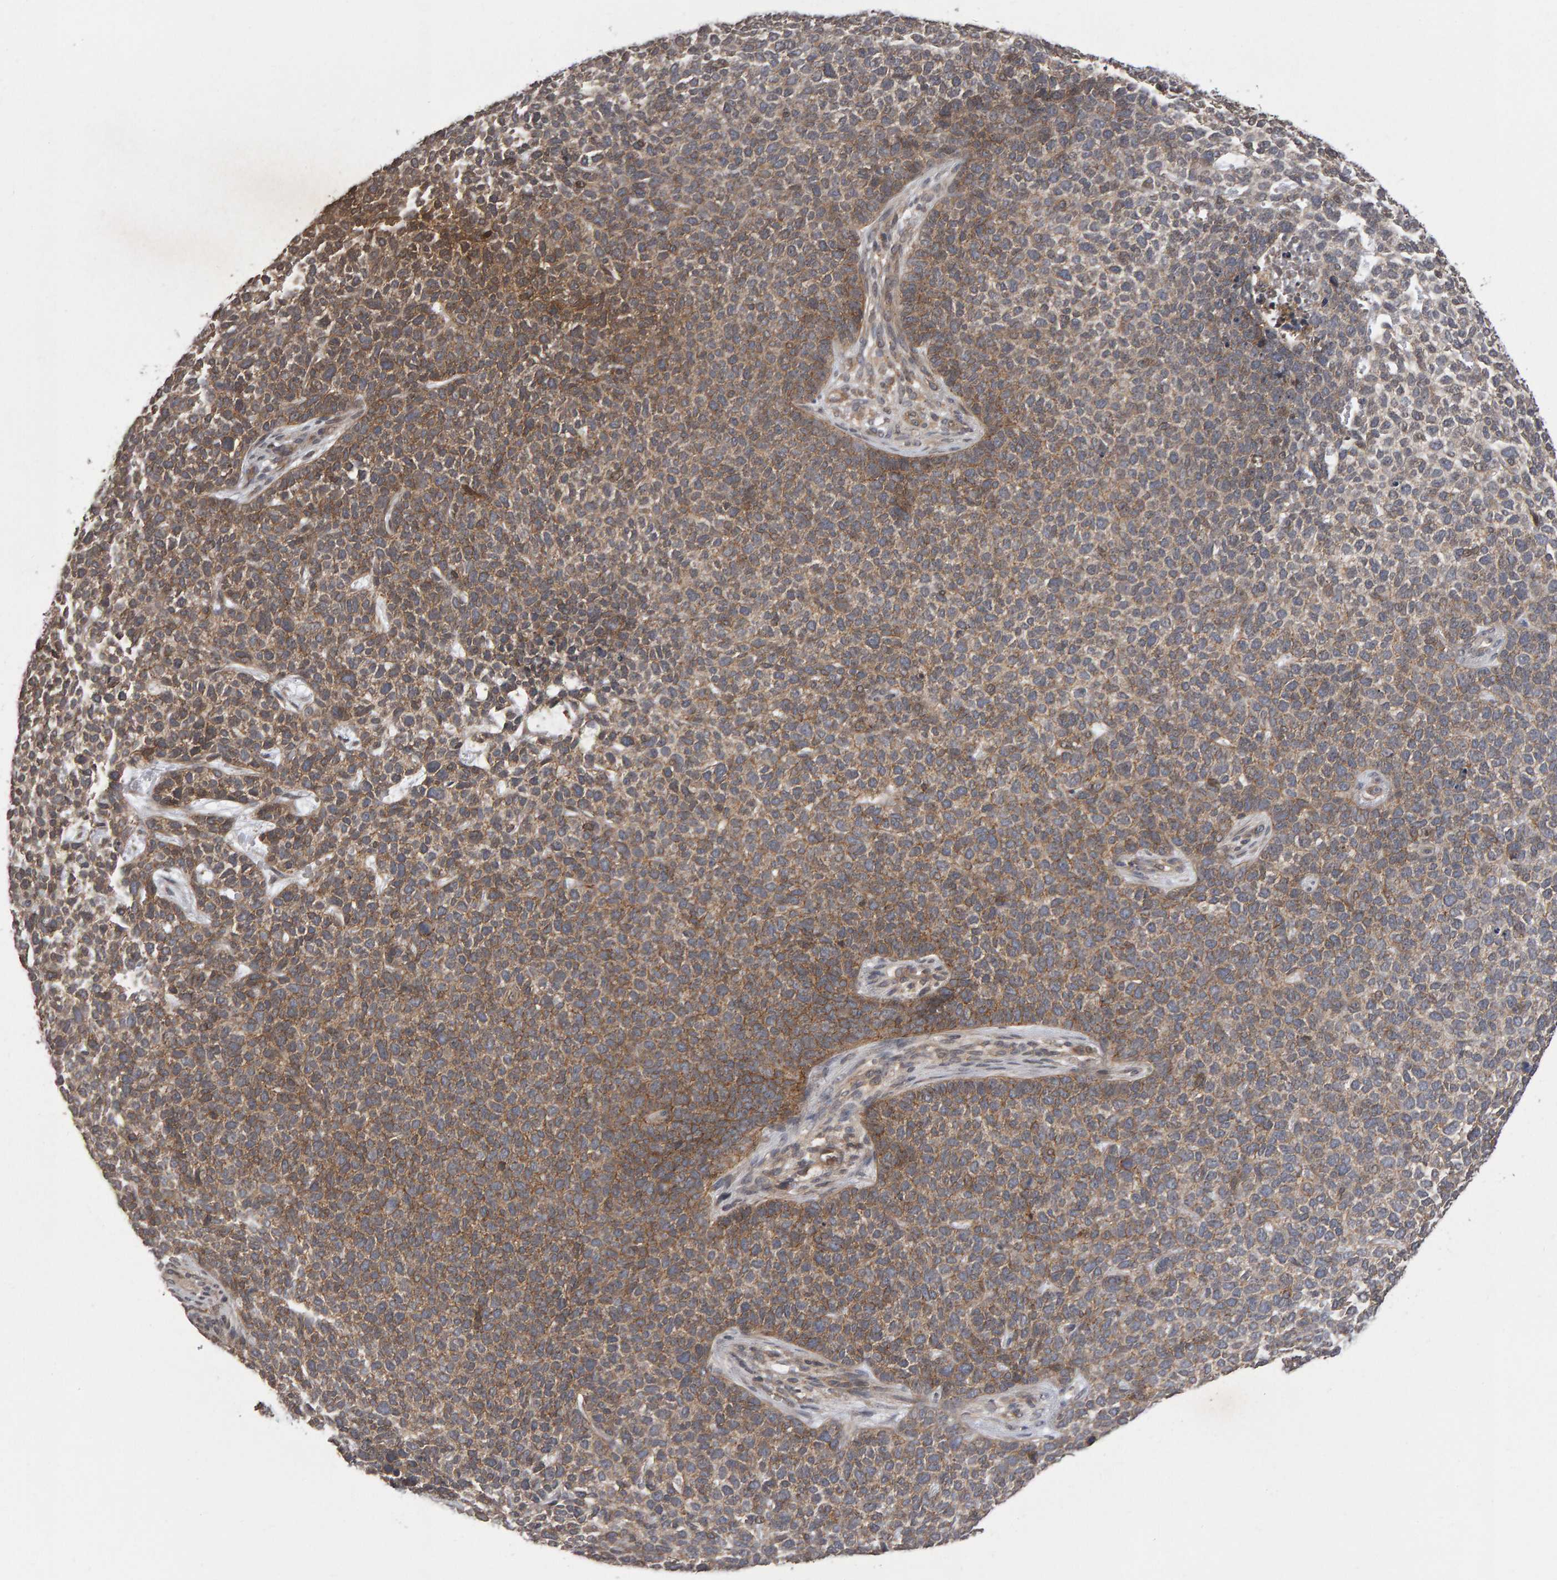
{"staining": {"intensity": "weak", "quantity": ">75%", "location": "cytoplasmic/membranous"}, "tissue": "skin cancer", "cell_type": "Tumor cells", "image_type": "cancer", "snomed": [{"axis": "morphology", "description": "Basal cell carcinoma"}, {"axis": "topography", "description": "Skin"}], "caption": "A low amount of weak cytoplasmic/membranous expression is identified in about >75% of tumor cells in skin cancer (basal cell carcinoma) tissue.", "gene": "SCRIB", "patient": {"sex": "female", "age": 84}}